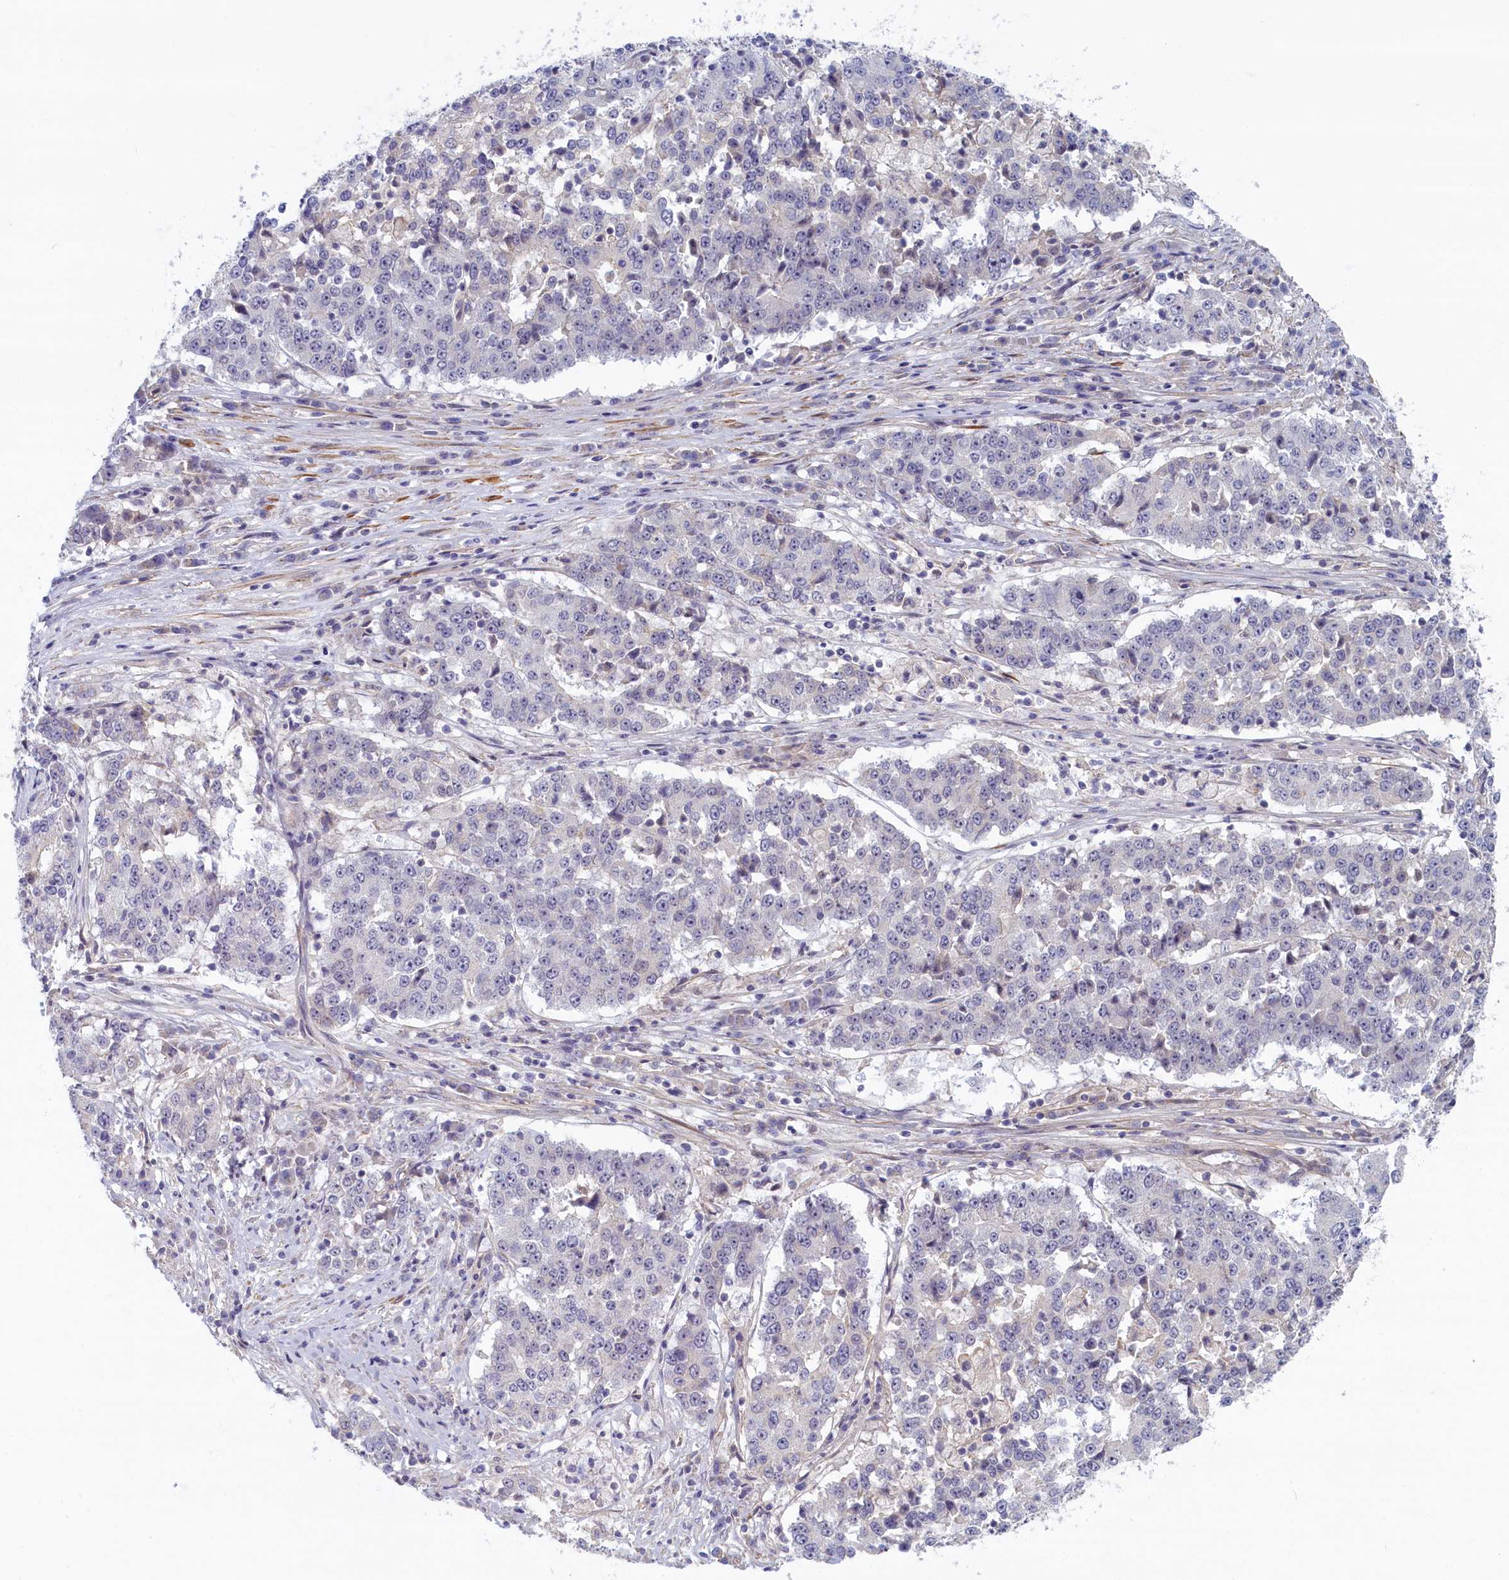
{"staining": {"intensity": "negative", "quantity": "none", "location": "none"}, "tissue": "stomach cancer", "cell_type": "Tumor cells", "image_type": "cancer", "snomed": [{"axis": "morphology", "description": "Adenocarcinoma, NOS"}, {"axis": "topography", "description": "Stomach"}], "caption": "High magnification brightfield microscopy of stomach cancer stained with DAB (3,3'-diaminobenzidine) (brown) and counterstained with hematoxylin (blue): tumor cells show no significant staining.", "gene": "TRPM4", "patient": {"sex": "male", "age": 59}}